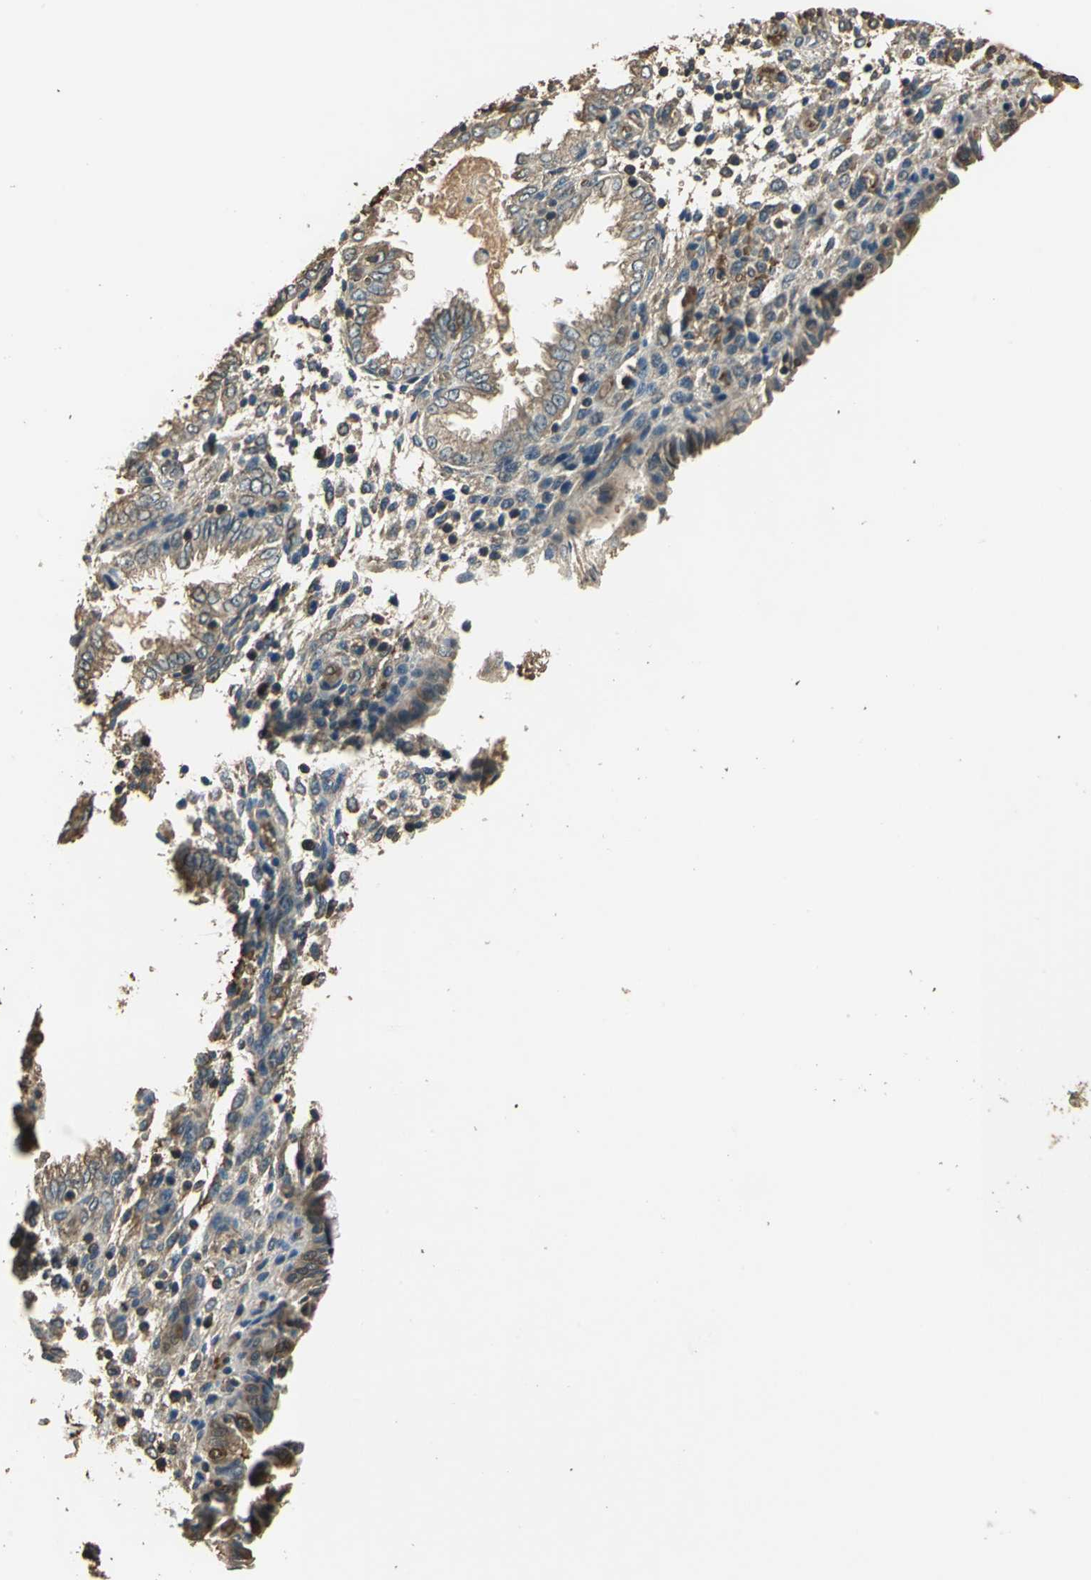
{"staining": {"intensity": "weak", "quantity": "25%-75%", "location": "cytoplasmic/membranous"}, "tissue": "endometrium", "cell_type": "Cells in endometrial stroma", "image_type": "normal", "snomed": [{"axis": "morphology", "description": "Normal tissue, NOS"}, {"axis": "topography", "description": "Endometrium"}], "caption": "This photomicrograph exhibits IHC staining of unremarkable human endometrium, with low weak cytoplasmic/membranous staining in approximately 25%-75% of cells in endometrial stroma.", "gene": "DDAH1", "patient": {"sex": "female", "age": 33}}